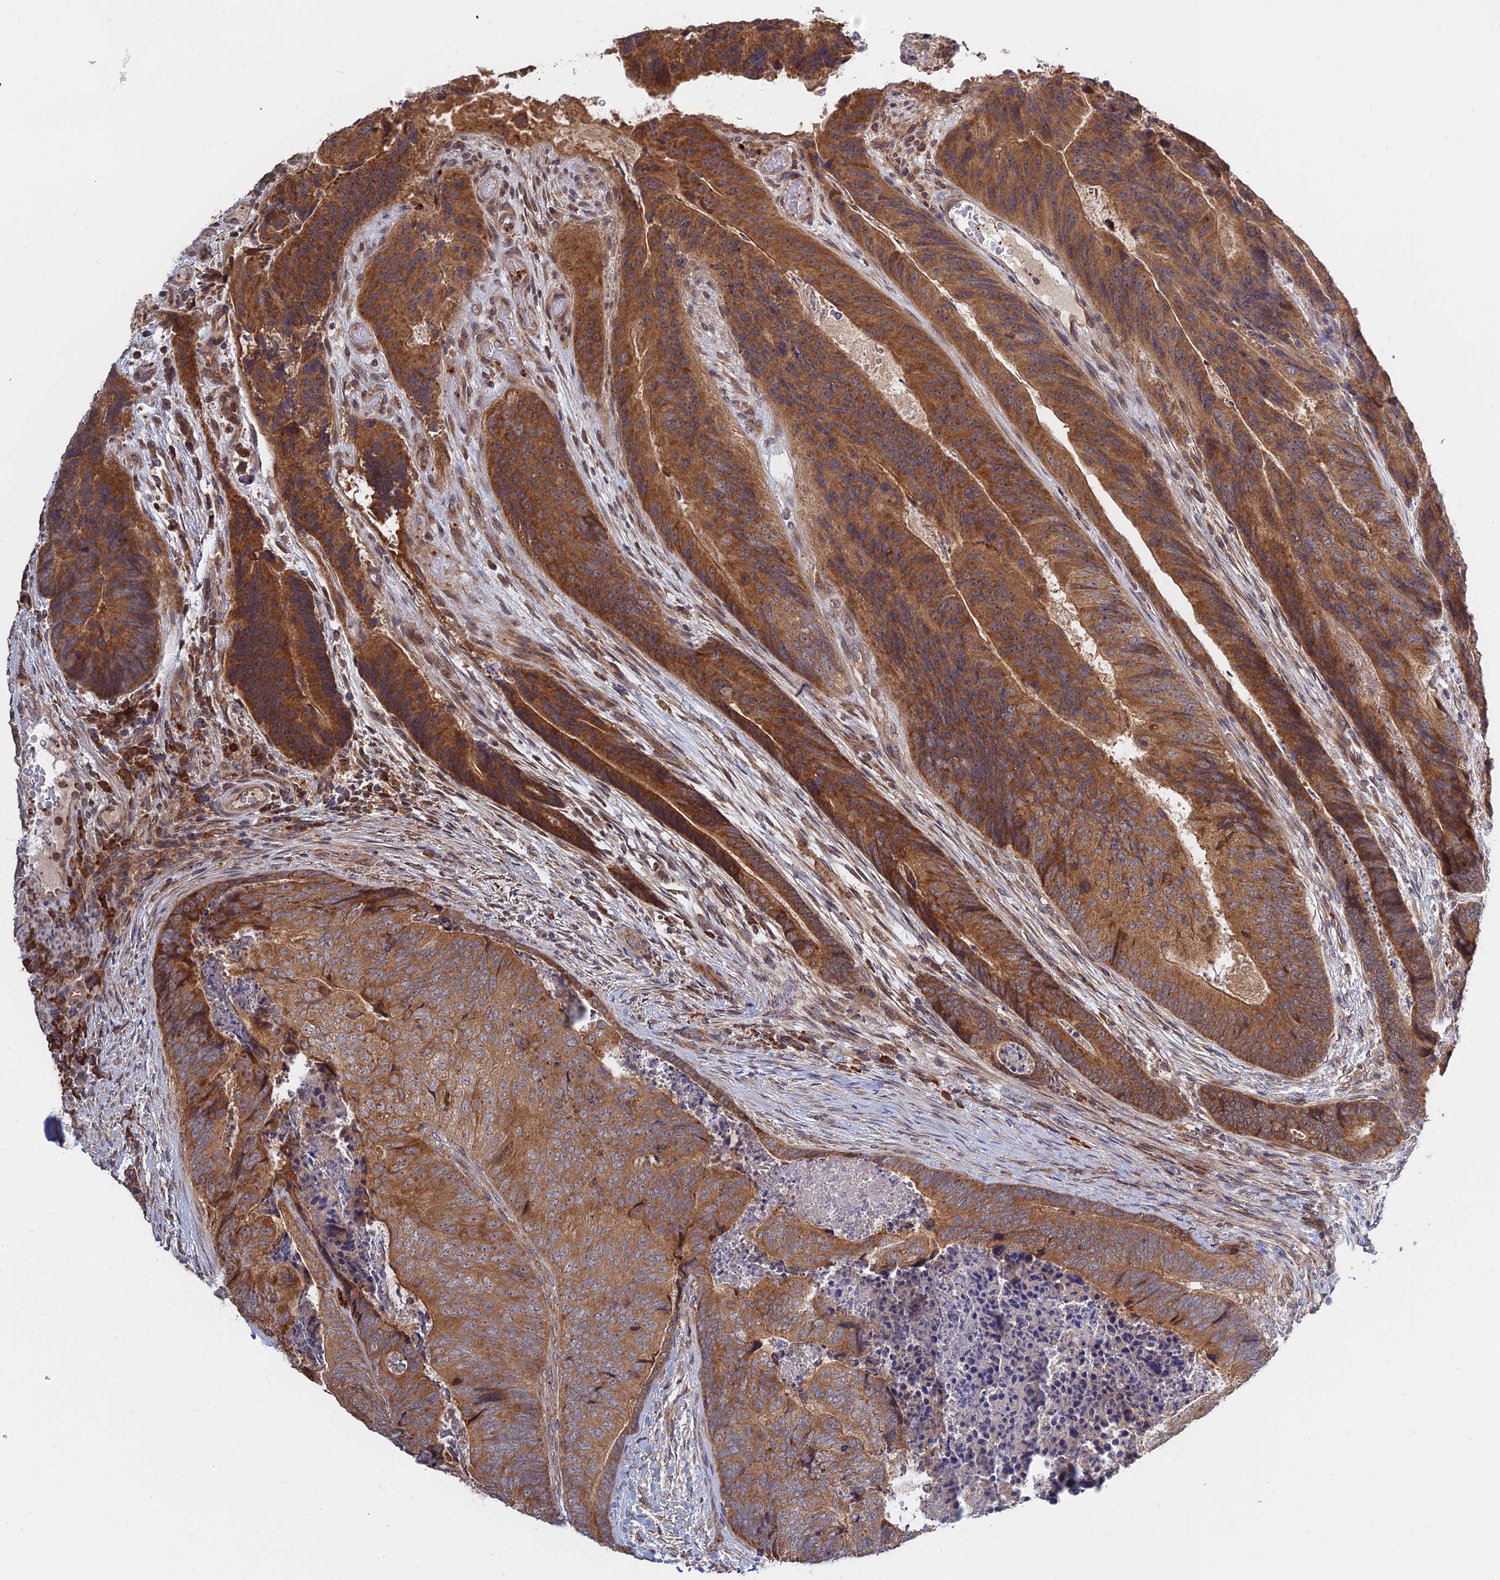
{"staining": {"intensity": "strong", "quantity": ">75%", "location": "cytoplasmic/membranous"}, "tissue": "colorectal cancer", "cell_type": "Tumor cells", "image_type": "cancer", "snomed": [{"axis": "morphology", "description": "Adenocarcinoma, NOS"}, {"axis": "topography", "description": "Colon"}], "caption": "Colorectal cancer stained with a protein marker exhibits strong staining in tumor cells.", "gene": "IL21R", "patient": {"sex": "female", "age": 67}}